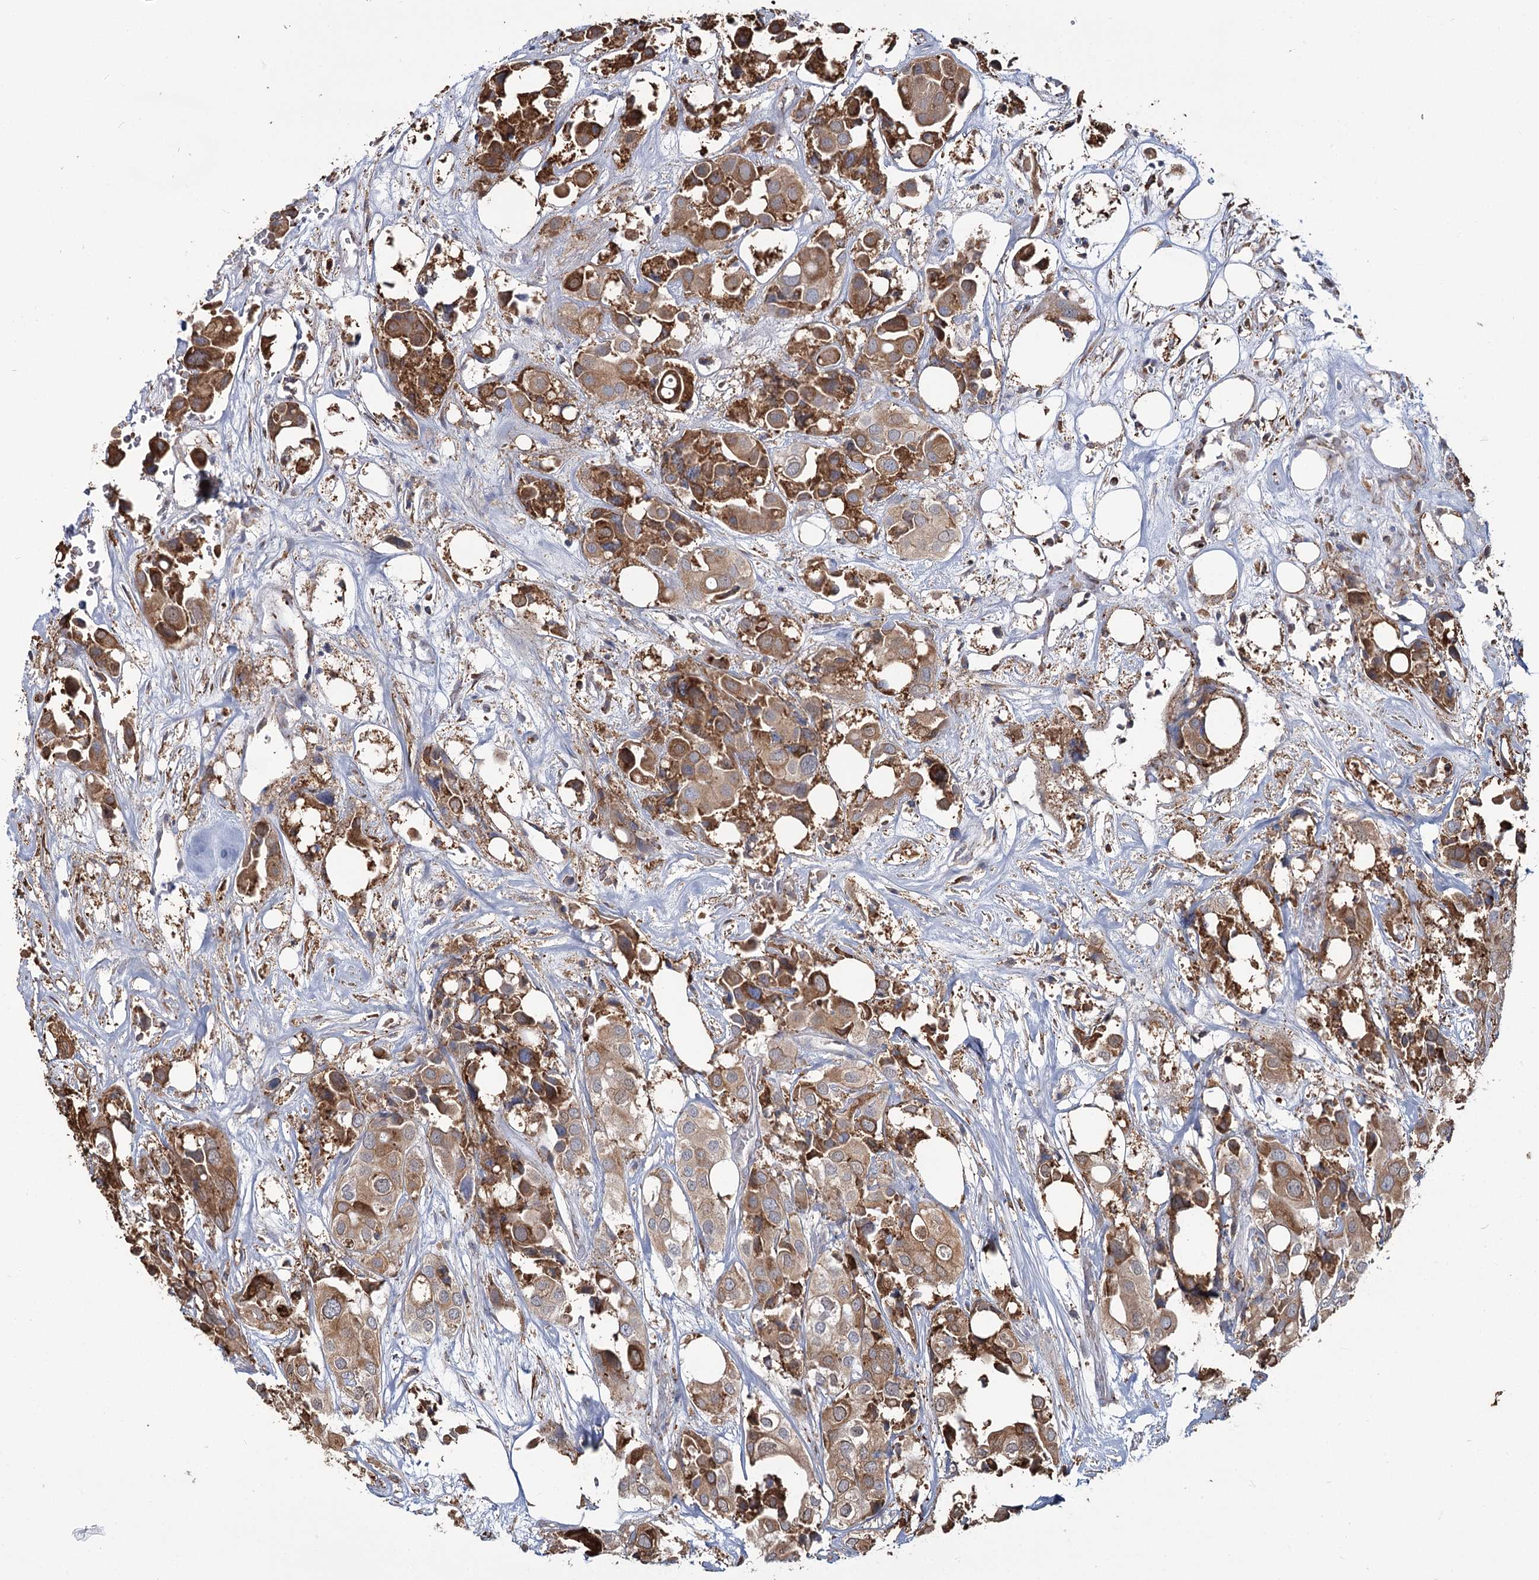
{"staining": {"intensity": "moderate", "quantity": ">75%", "location": "cytoplasmic/membranous"}, "tissue": "urothelial cancer", "cell_type": "Tumor cells", "image_type": "cancer", "snomed": [{"axis": "morphology", "description": "Urothelial carcinoma, High grade"}, {"axis": "topography", "description": "Urinary bladder"}], "caption": "Immunohistochemistry (IHC) (DAB (3,3'-diaminobenzidine)) staining of human high-grade urothelial carcinoma shows moderate cytoplasmic/membranous protein positivity in about >75% of tumor cells.", "gene": "ZCCHC9", "patient": {"sex": "male", "age": 64}}